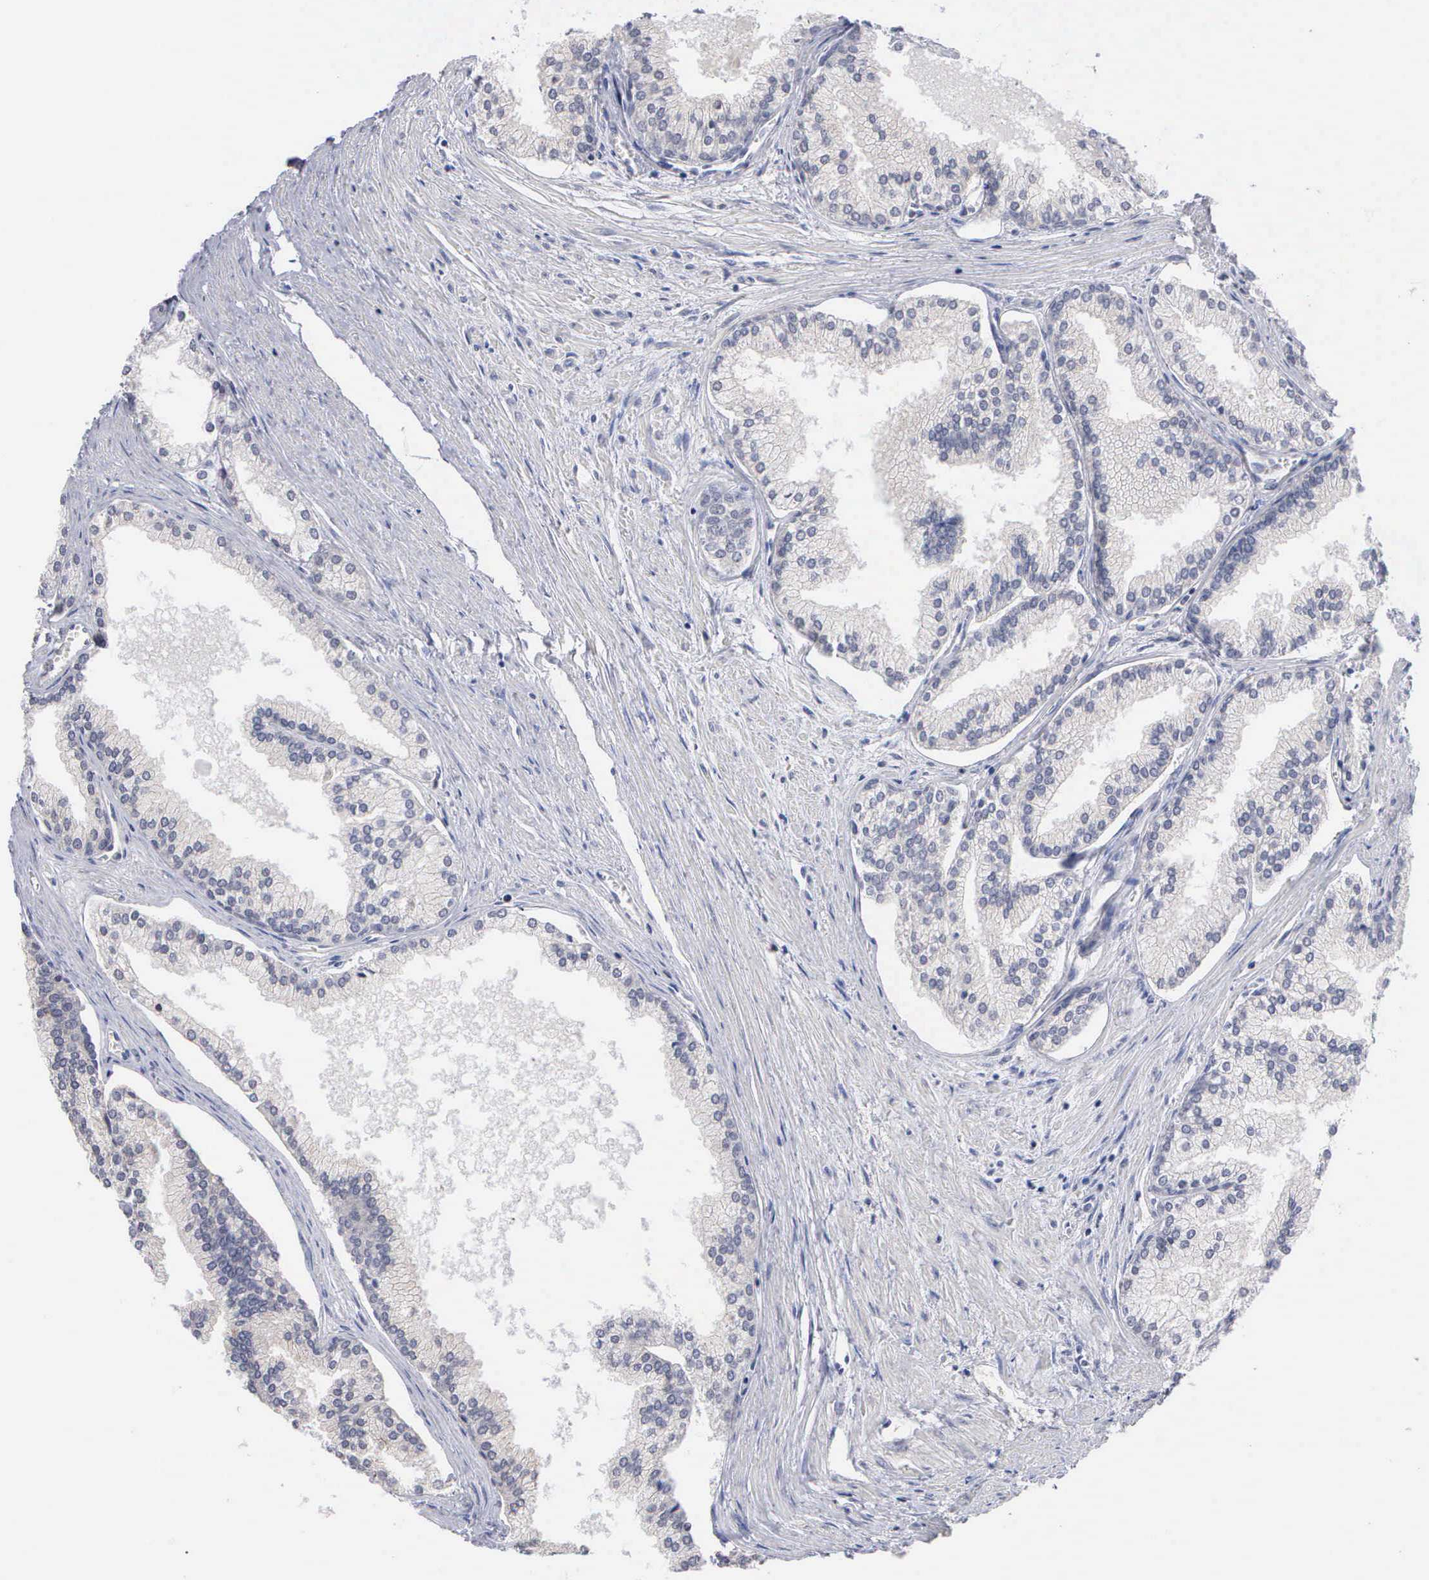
{"staining": {"intensity": "weak", "quantity": "<25%", "location": "cytoplasmic/membranous,nuclear"}, "tissue": "prostate", "cell_type": "Glandular cells", "image_type": "normal", "snomed": [{"axis": "morphology", "description": "Normal tissue, NOS"}, {"axis": "topography", "description": "Prostate"}], "caption": "DAB immunohistochemical staining of benign prostate exhibits no significant positivity in glandular cells.", "gene": "KDM6A", "patient": {"sex": "male", "age": 68}}